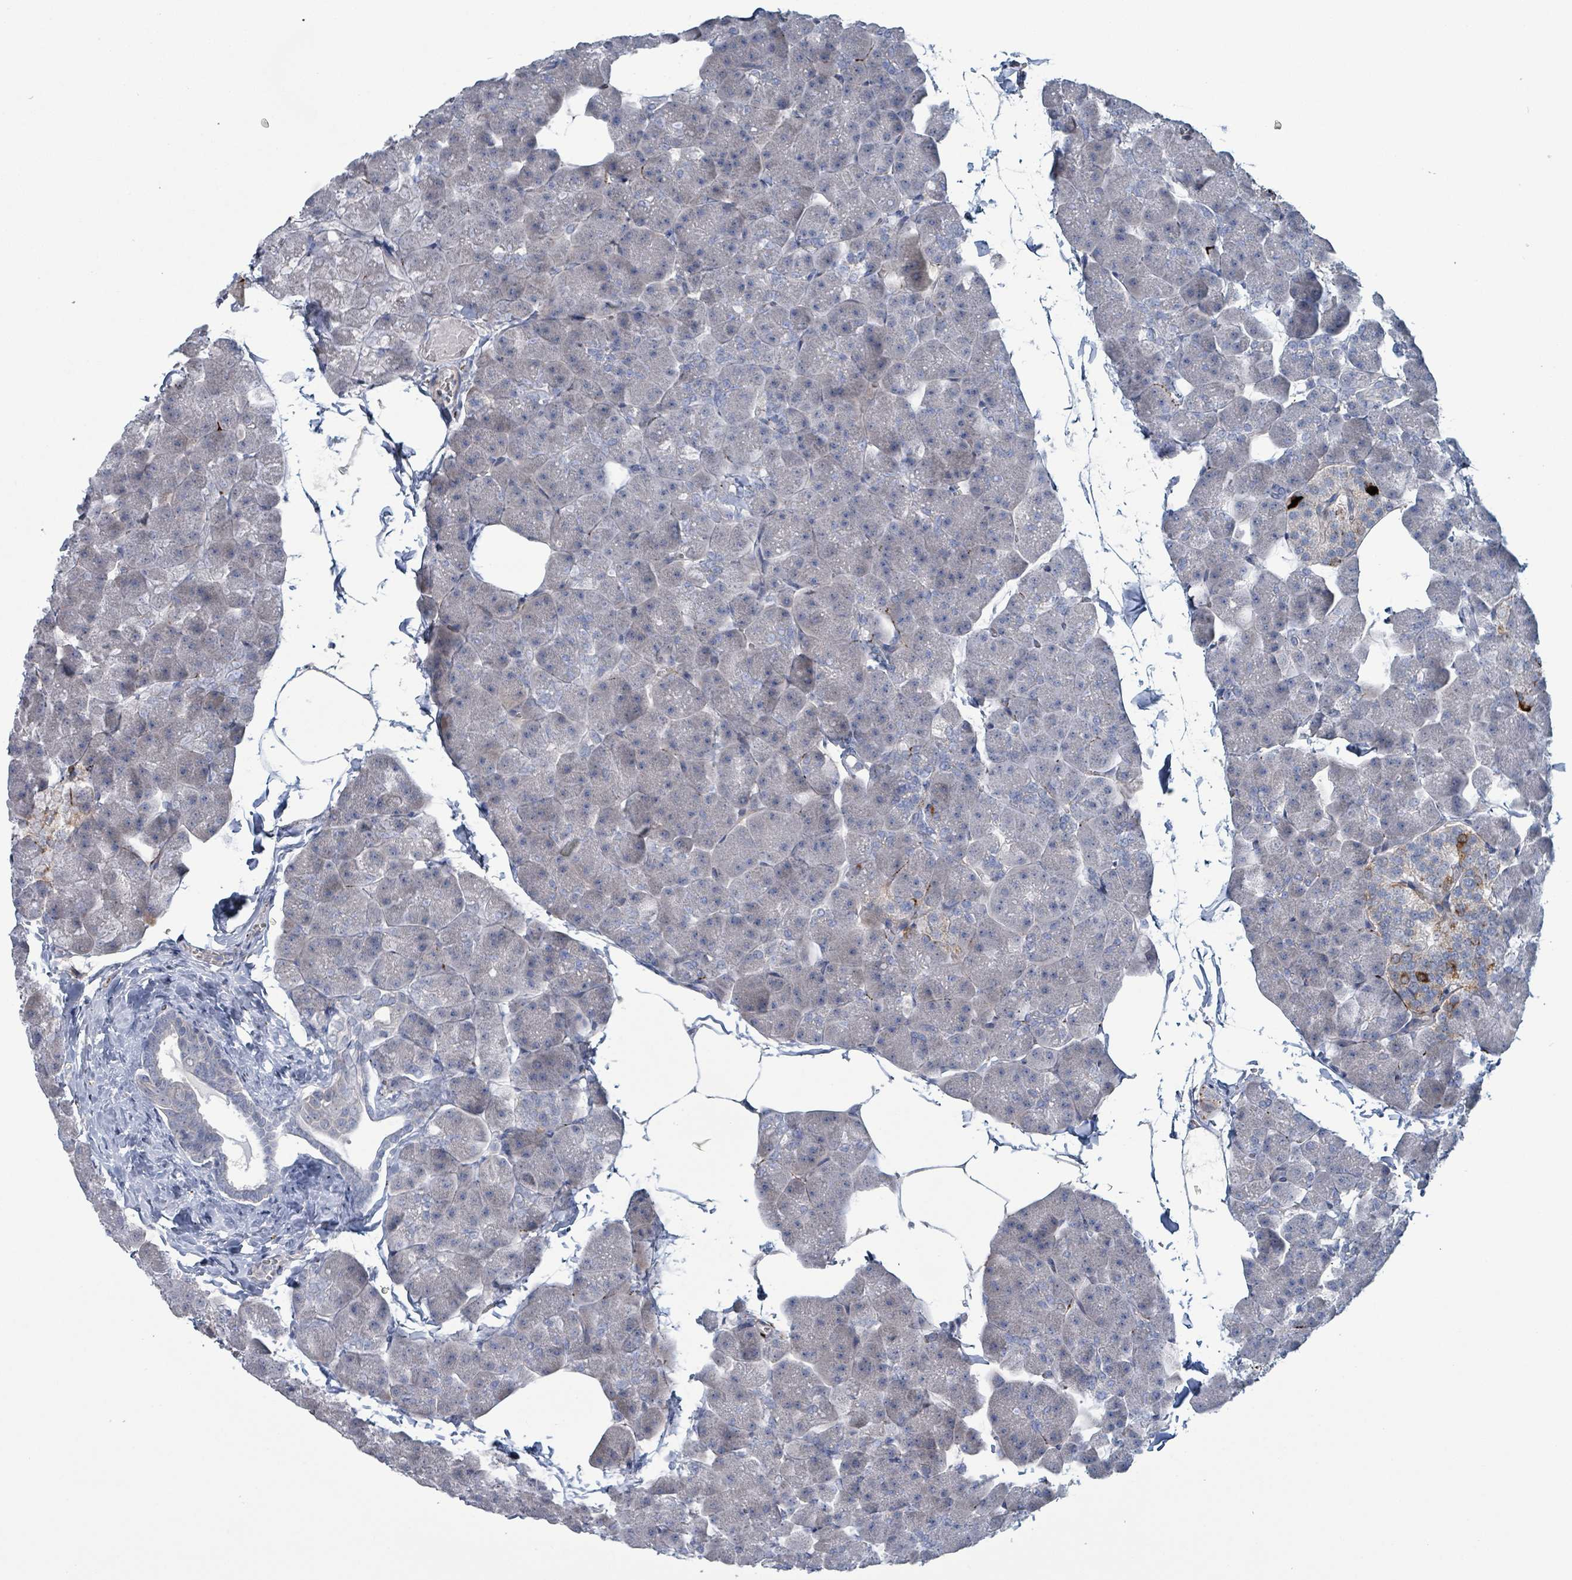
{"staining": {"intensity": "negative", "quantity": "none", "location": "none"}, "tissue": "pancreas", "cell_type": "Exocrine glandular cells", "image_type": "normal", "snomed": [{"axis": "morphology", "description": "Normal tissue, NOS"}, {"axis": "topography", "description": "Pancreas"}], "caption": "The photomicrograph shows no significant positivity in exocrine glandular cells of pancreas.", "gene": "TAAR5", "patient": {"sex": "male", "age": 35}}